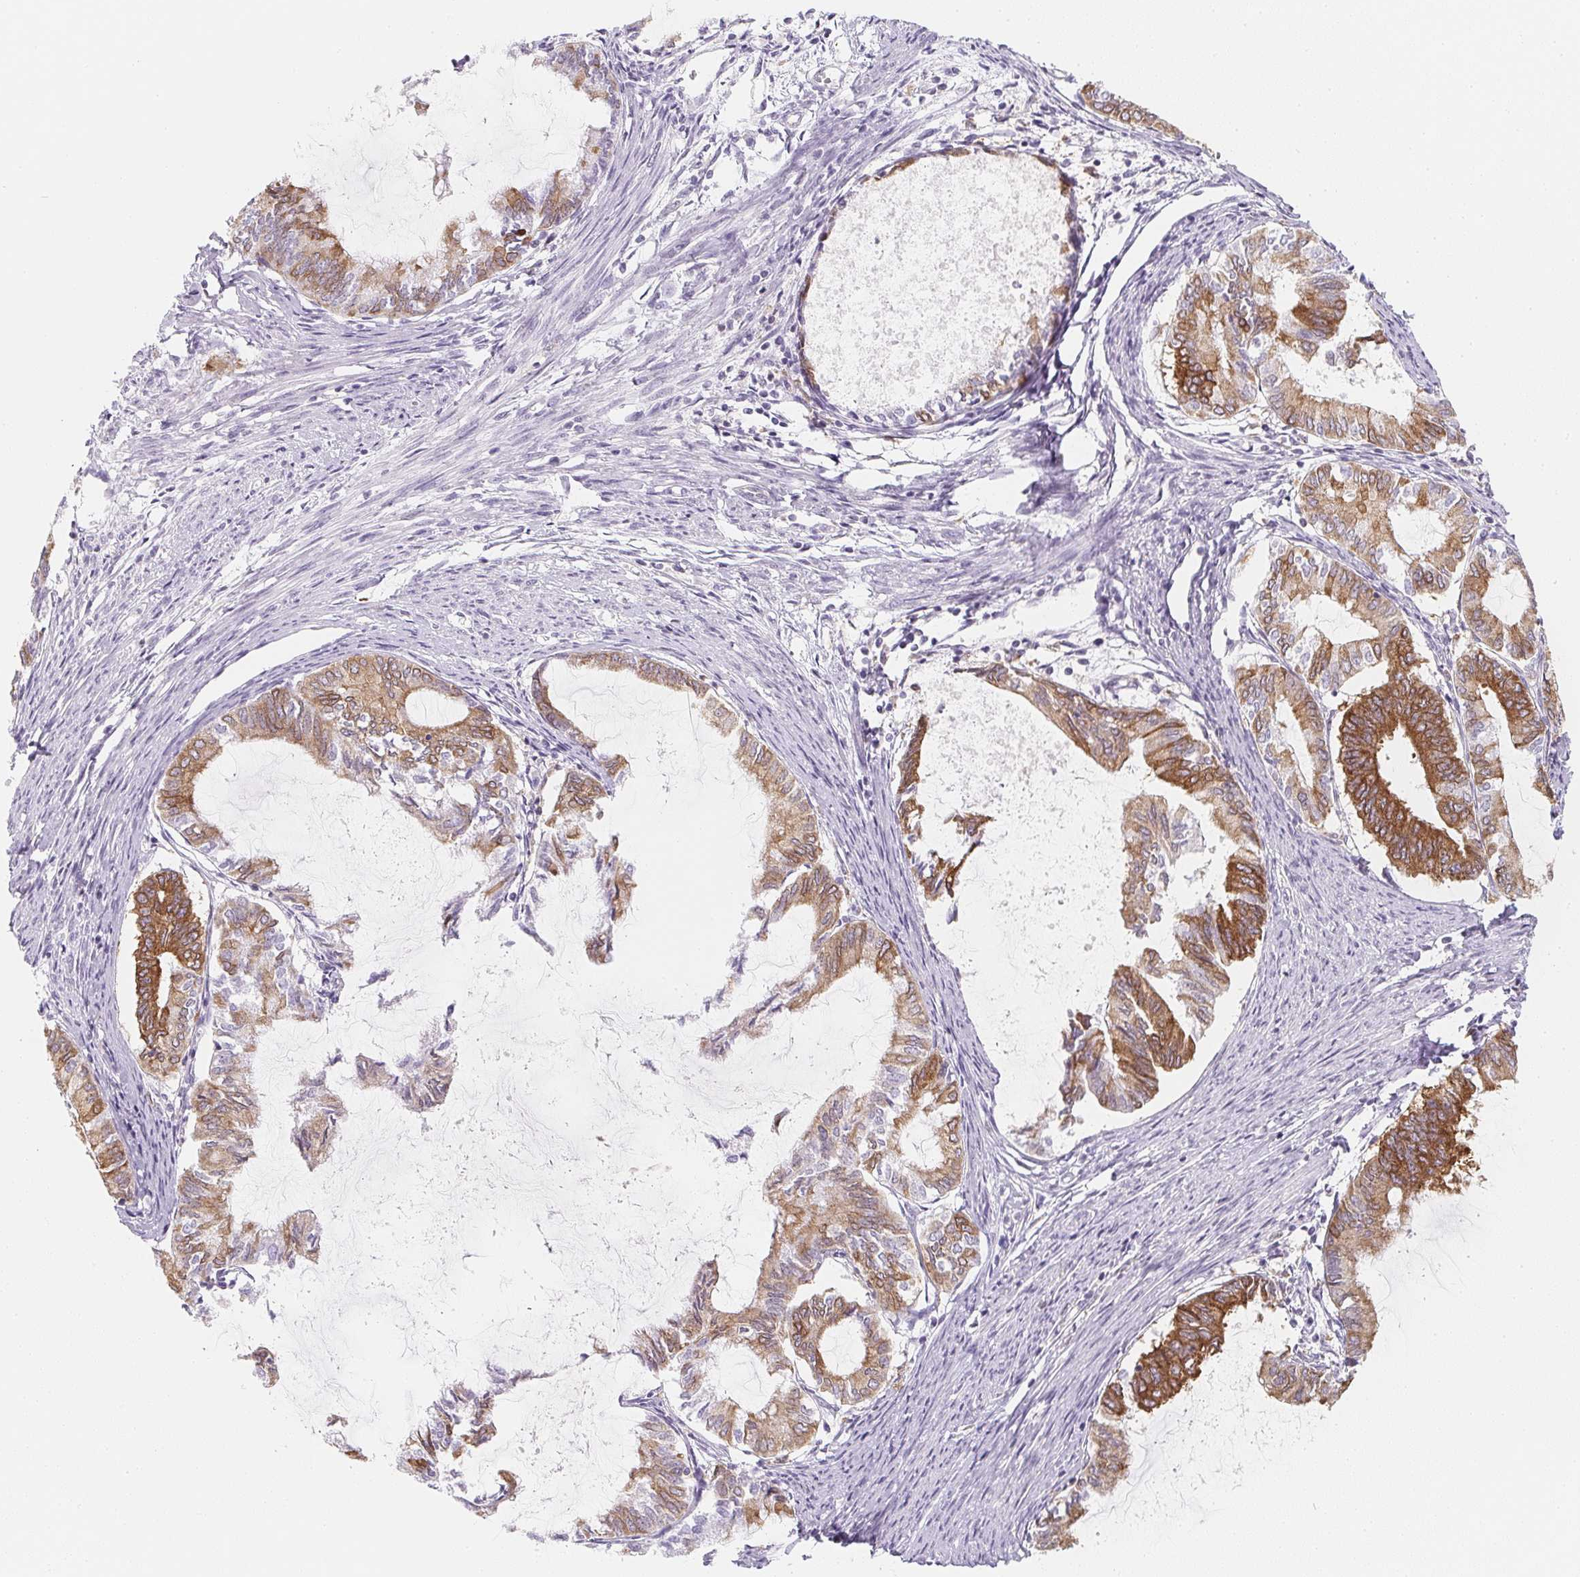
{"staining": {"intensity": "moderate", "quantity": ">75%", "location": "cytoplasmic/membranous"}, "tissue": "endometrial cancer", "cell_type": "Tumor cells", "image_type": "cancer", "snomed": [{"axis": "morphology", "description": "Adenocarcinoma, NOS"}, {"axis": "topography", "description": "Endometrium"}], "caption": "A brown stain labels moderate cytoplasmic/membranous expression of a protein in endometrial cancer (adenocarcinoma) tumor cells.", "gene": "SOAT1", "patient": {"sex": "female", "age": 86}}